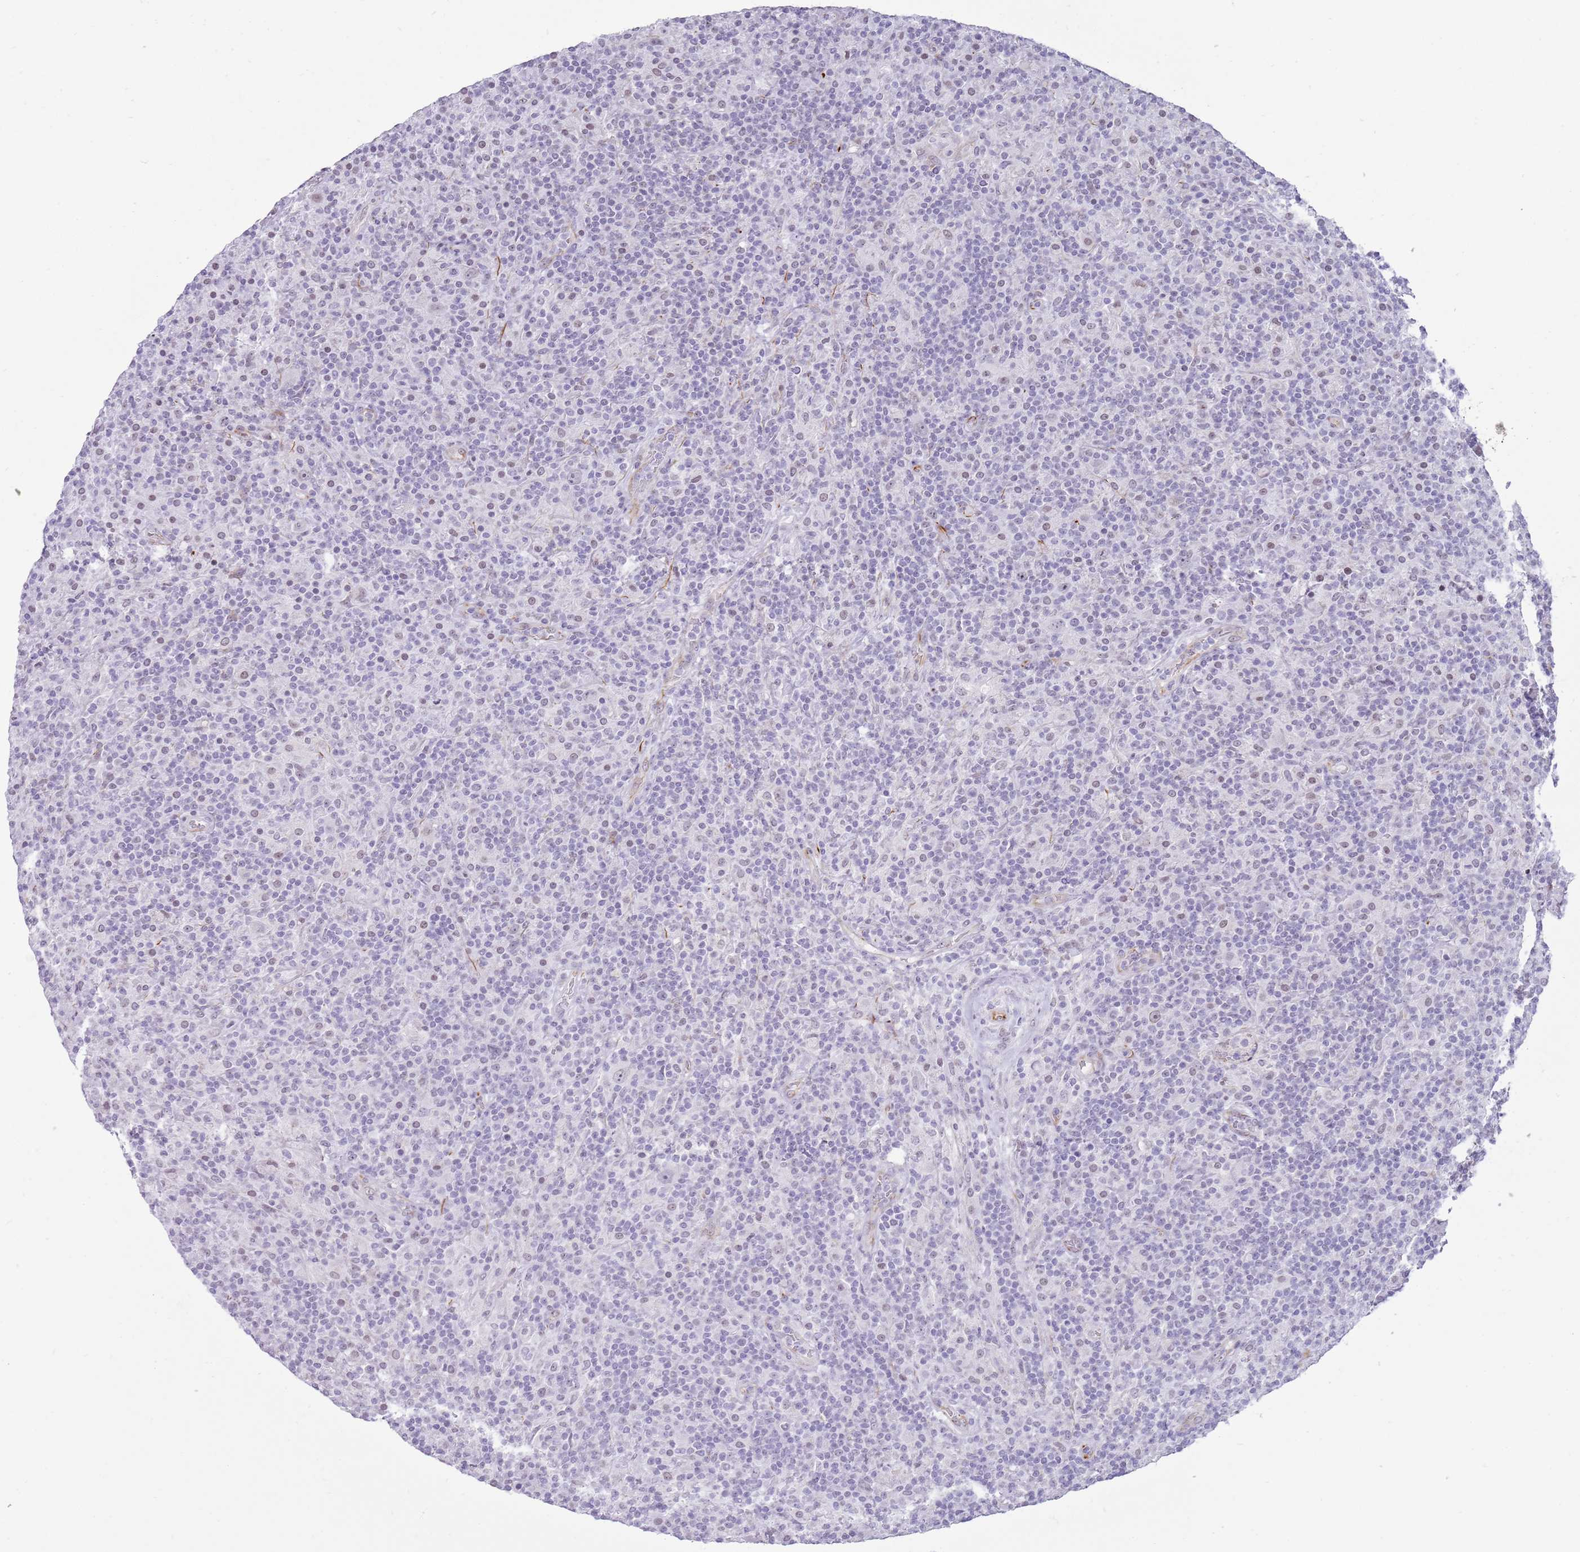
{"staining": {"intensity": "negative", "quantity": "none", "location": "none"}, "tissue": "lymphoma", "cell_type": "Tumor cells", "image_type": "cancer", "snomed": [{"axis": "morphology", "description": "Hodgkin's disease, NOS"}, {"axis": "topography", "description": "Lymph node"}], "caption": "IHC of human Hodgkin's disease demonstrates no staining in tumor cells.", "gene": "NBPF3", "patient": {"sex": "male", "age": 70}}